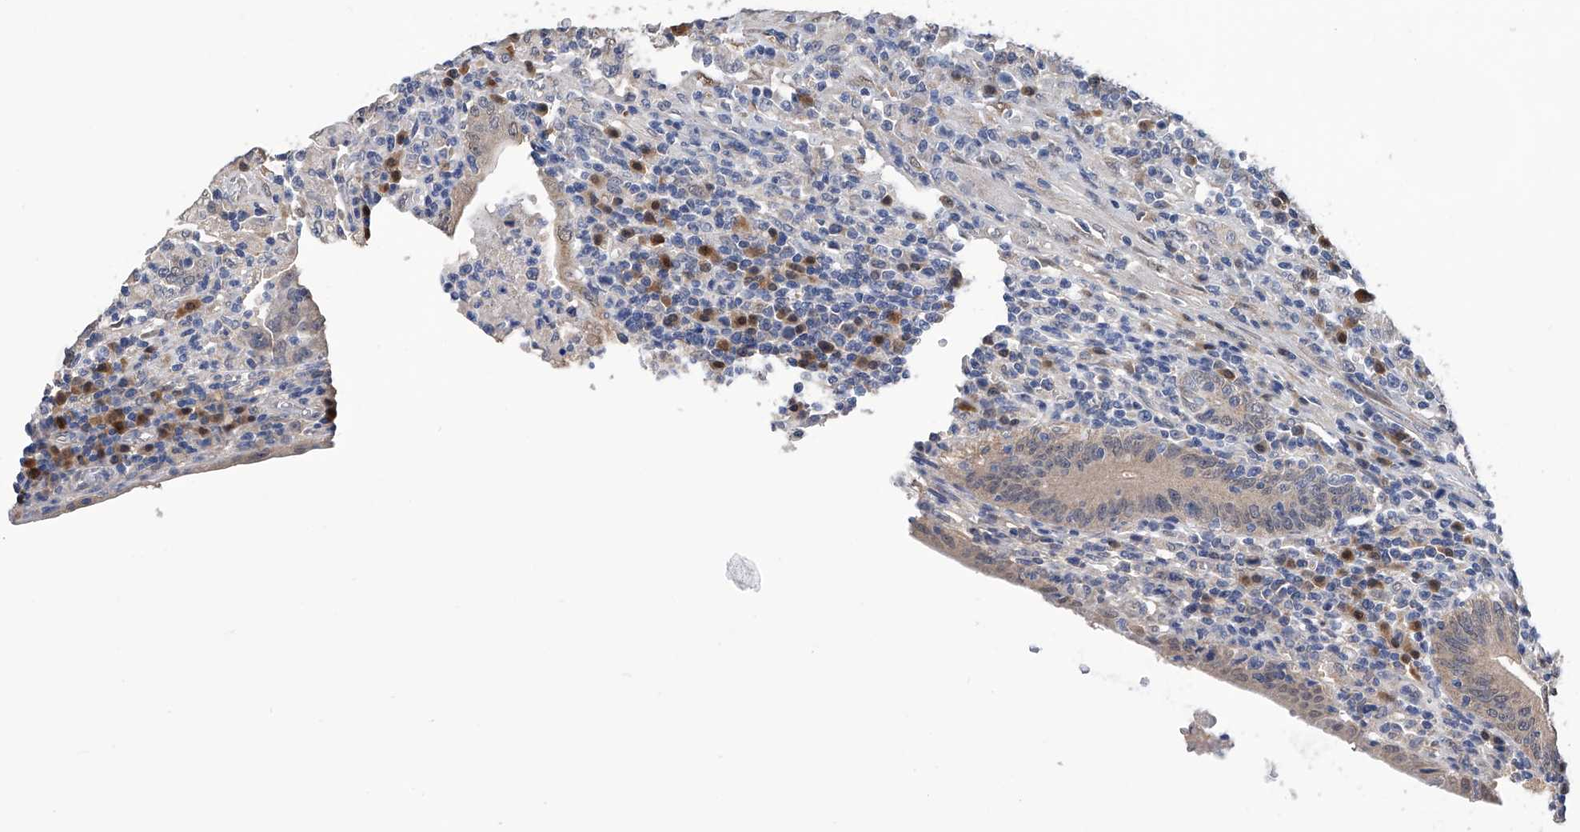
{"staining": {"intensity": "weak", "quantity": "25%-75%", "location": "cytoplasmic/membranous"}, "tissue": "colorectal cancer", "cell_type": "Tumor cells", "image_type": "cancer", "snomed": [{"axis": "morphology", "description": "Normal tissue, NOS"}, {"axis": "morphology", "description": "Adenocarcinoma, NOS"}, {"axis": "topography", "description": "Colon"}], "caption": "Protein analysis of colorectal cancer tissue shows weak cytoplasmic/membranous positivity in about 25%-75% of tumor cells.", "gene": "PGM3", "patient": {"sex": "female", "age": 75}}